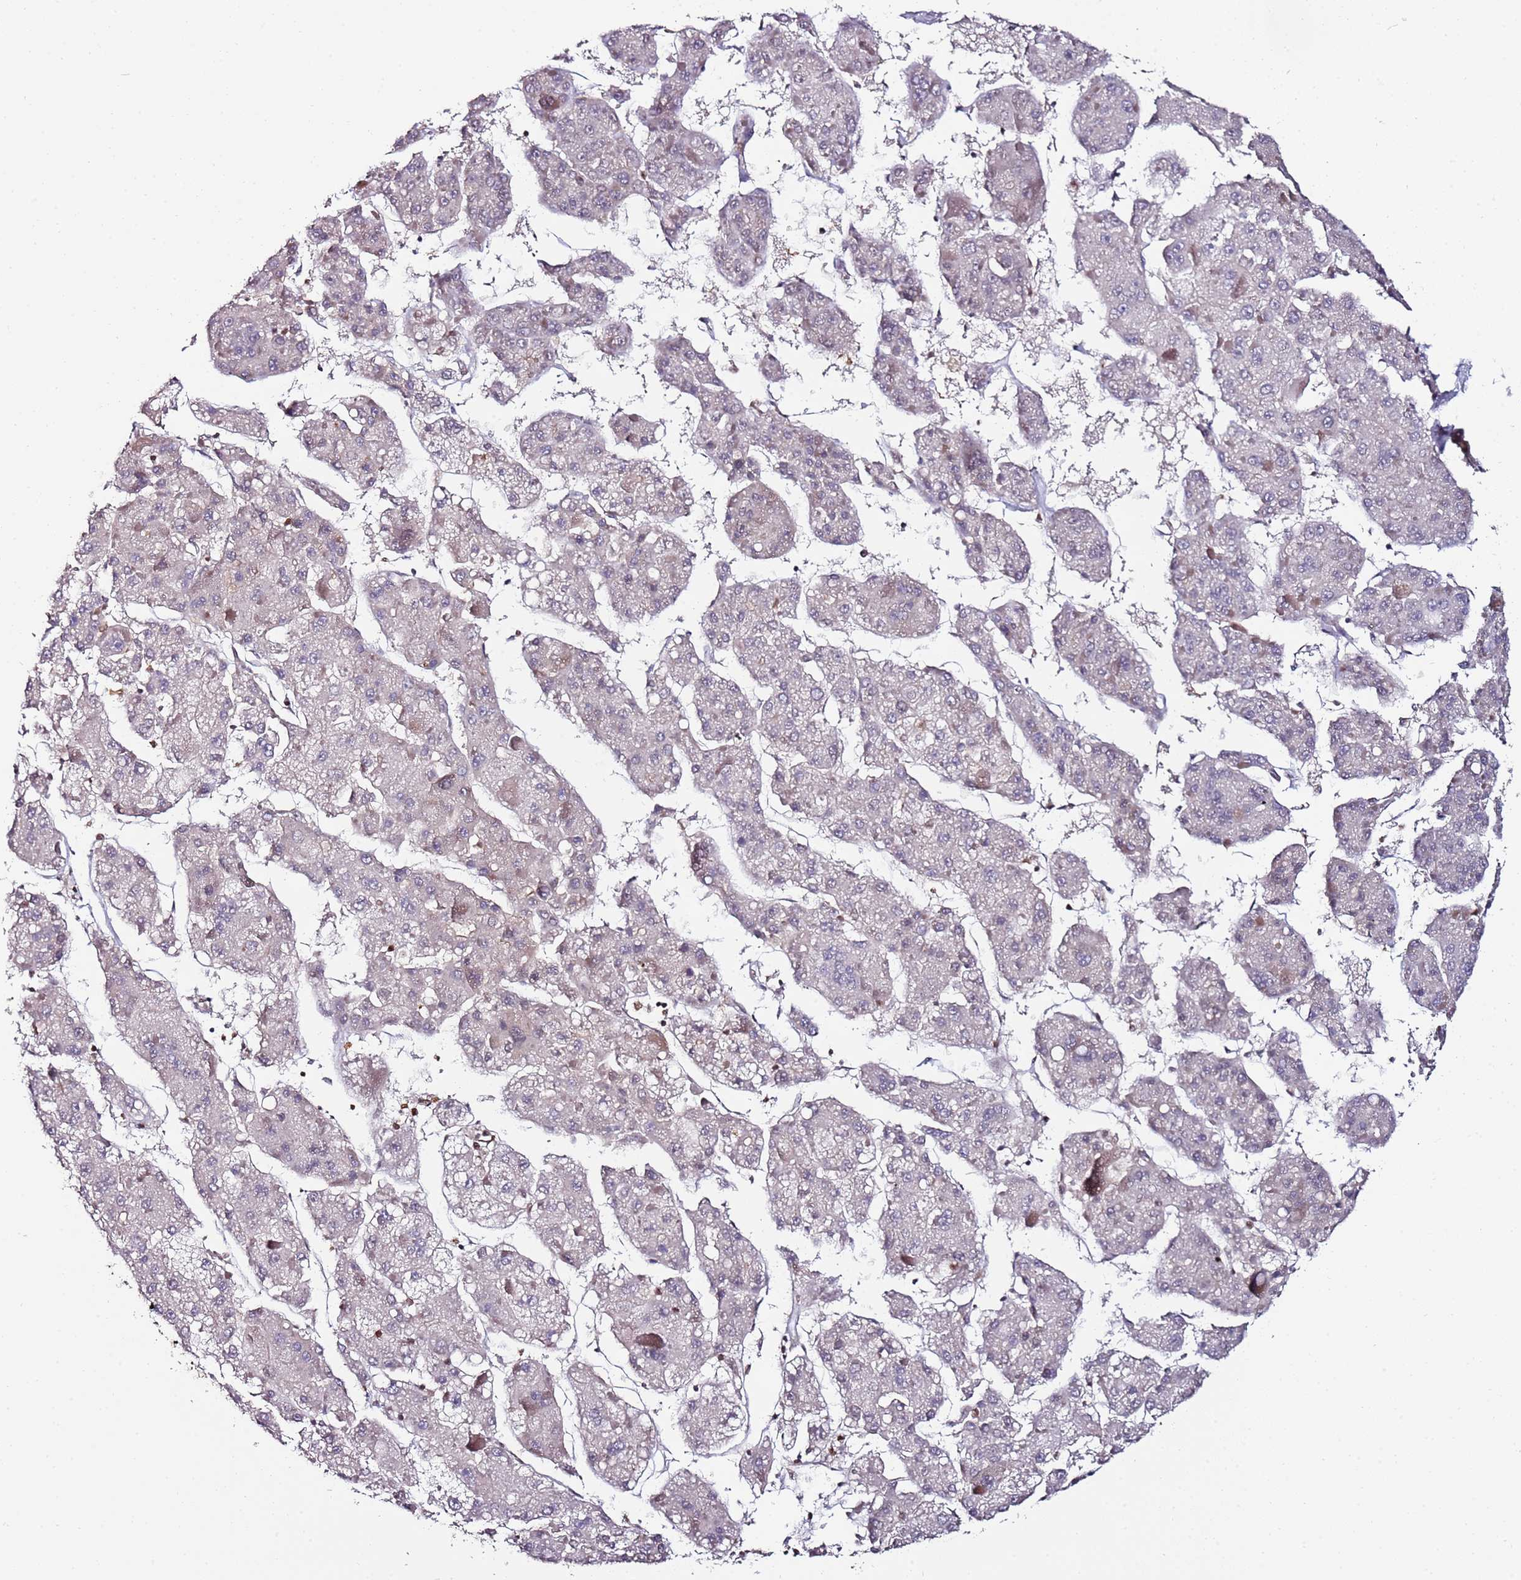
{"staining": {"intensity": "negative", "quantity": "none", "location": "none"}, "tissue": "liver cancer", "cell_type": "Tumor cells", "image_type": "cancer", "snomed": [{"axis": "morphology", "description": "Carcinoma, Hepatocellular, NOS"}, {"axis": "topography", "description": "Liver"}], "caption": "This is a image of immunohistochemistry (IHC) staining of hepatocellular carcinoma (liver), which shows no positivity in tumor cells.", "gene": "DUSP28", "patient": {"sex": "female", "age": 73}}